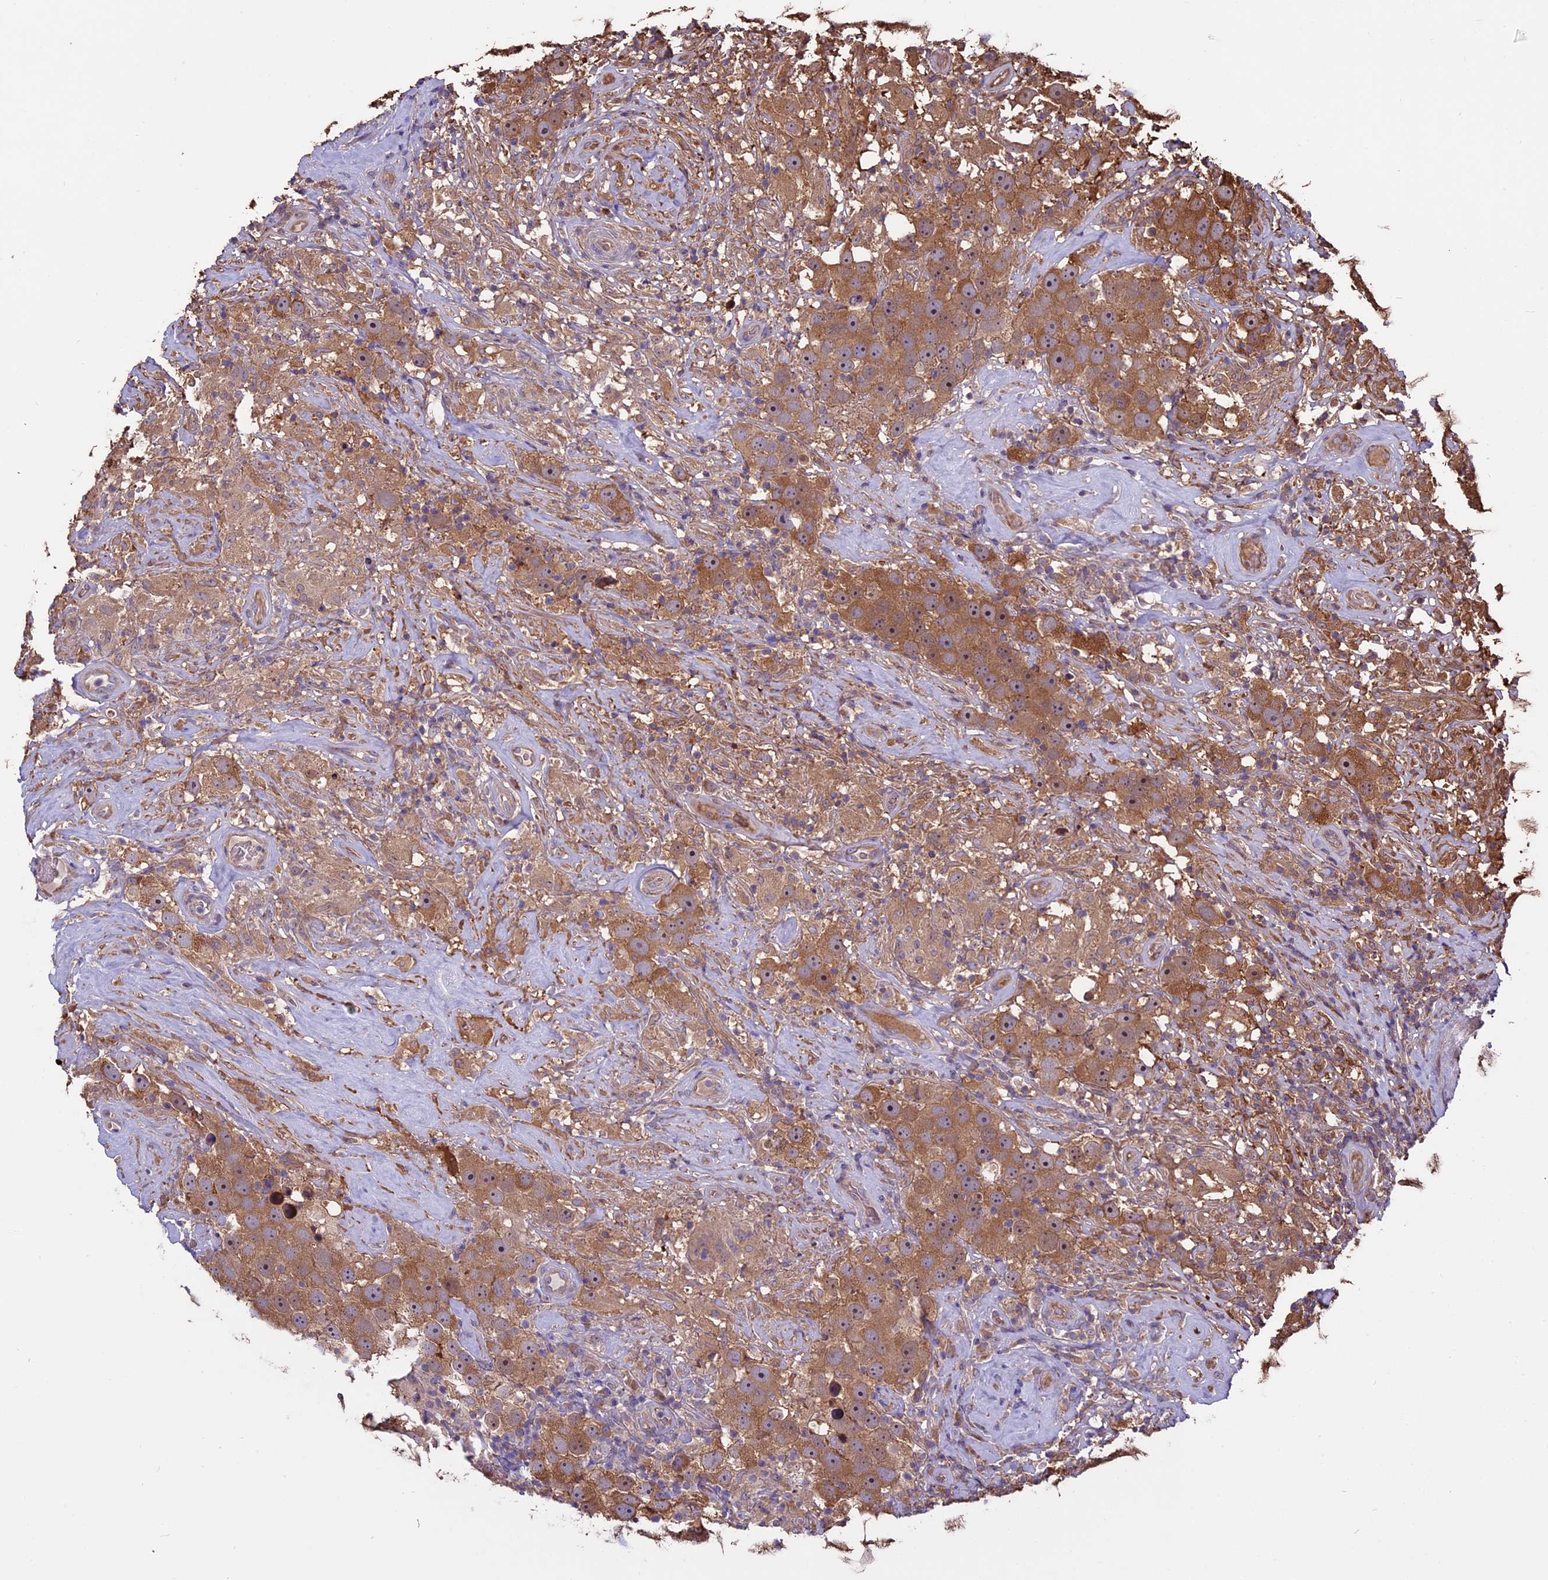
{"staining": {"intensity": "moderate", "quantity": ">75%", "location": "cytoplasmic/membranous,nuclear"}, "tissue": "testis cancer", "cell_type": "Tumor cells", "image_type": "cancer", "snomed": [{"axis": "morphology", "description": "Seminoma, NOS"}, {"axis": "topography", "description": "Testis"}], "caption": "There is medium levels of moderate cytoplasmic/membranous and nuclear staining in tumor cells of testis seminoma, as demonstrated by immunohistochemical staining (brown color).", "gene": "VWA3A", "patient": {"sex": "male", "age": 49}}